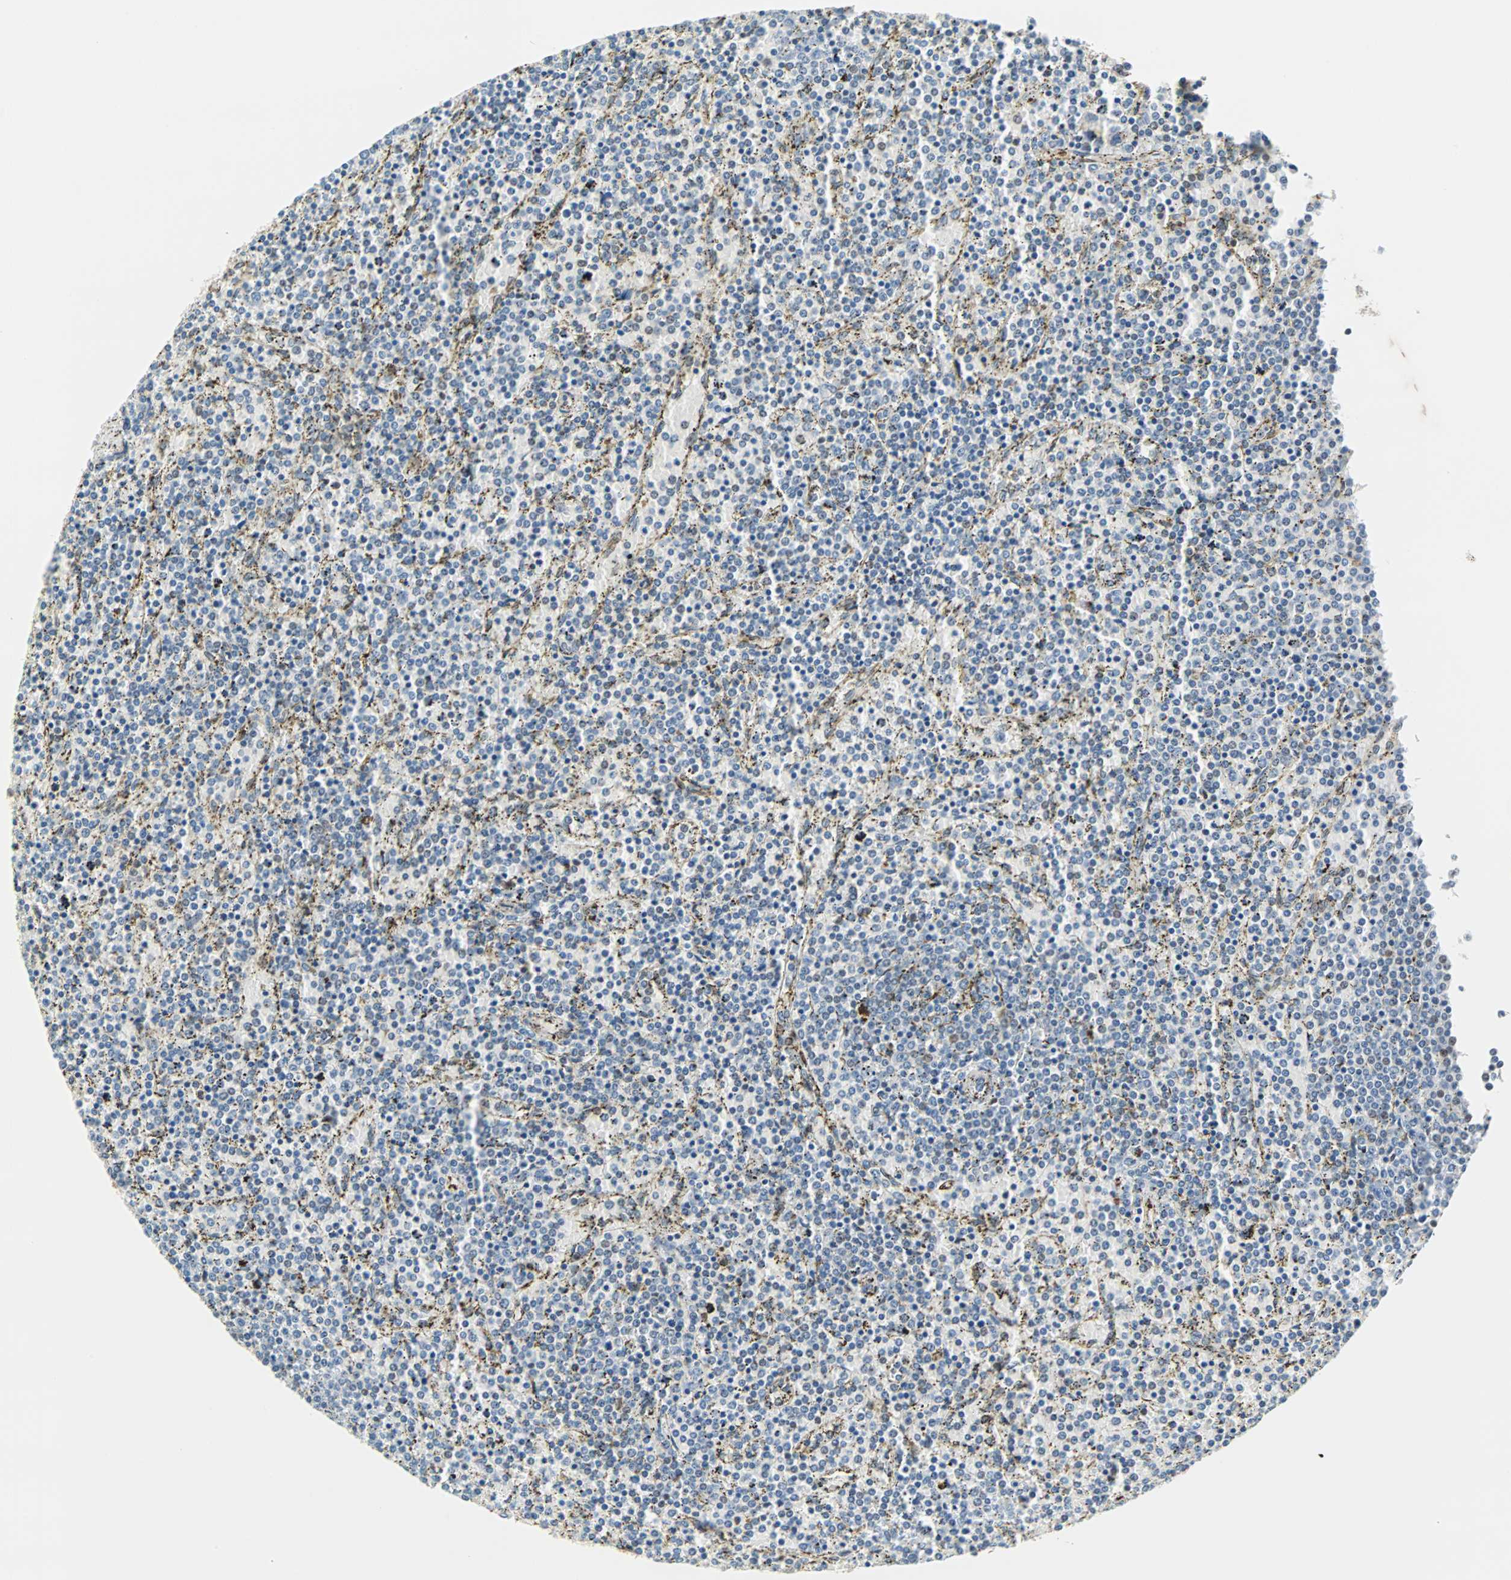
{"staining": {"intensity": "negative", "quantity": "none", "location": "none"}, "tissue": "lymphoma", "cell_type": "Tumor cells", "image_type": "cancer", "snomed": [{"axis": "morphology", "description": "Malignant lymphoma, non-Hodgkin's type, Low grade"}, {"axis": "topography", "description": "Spleen"}], "caption": "The micrograph reveals no staining of tumor cells in lymphoma. (Immunohistochemistry, brightfield microscopy, high magnification).", "gene": "WWTR1", "patient": {"sex": "female", "age": 77}}